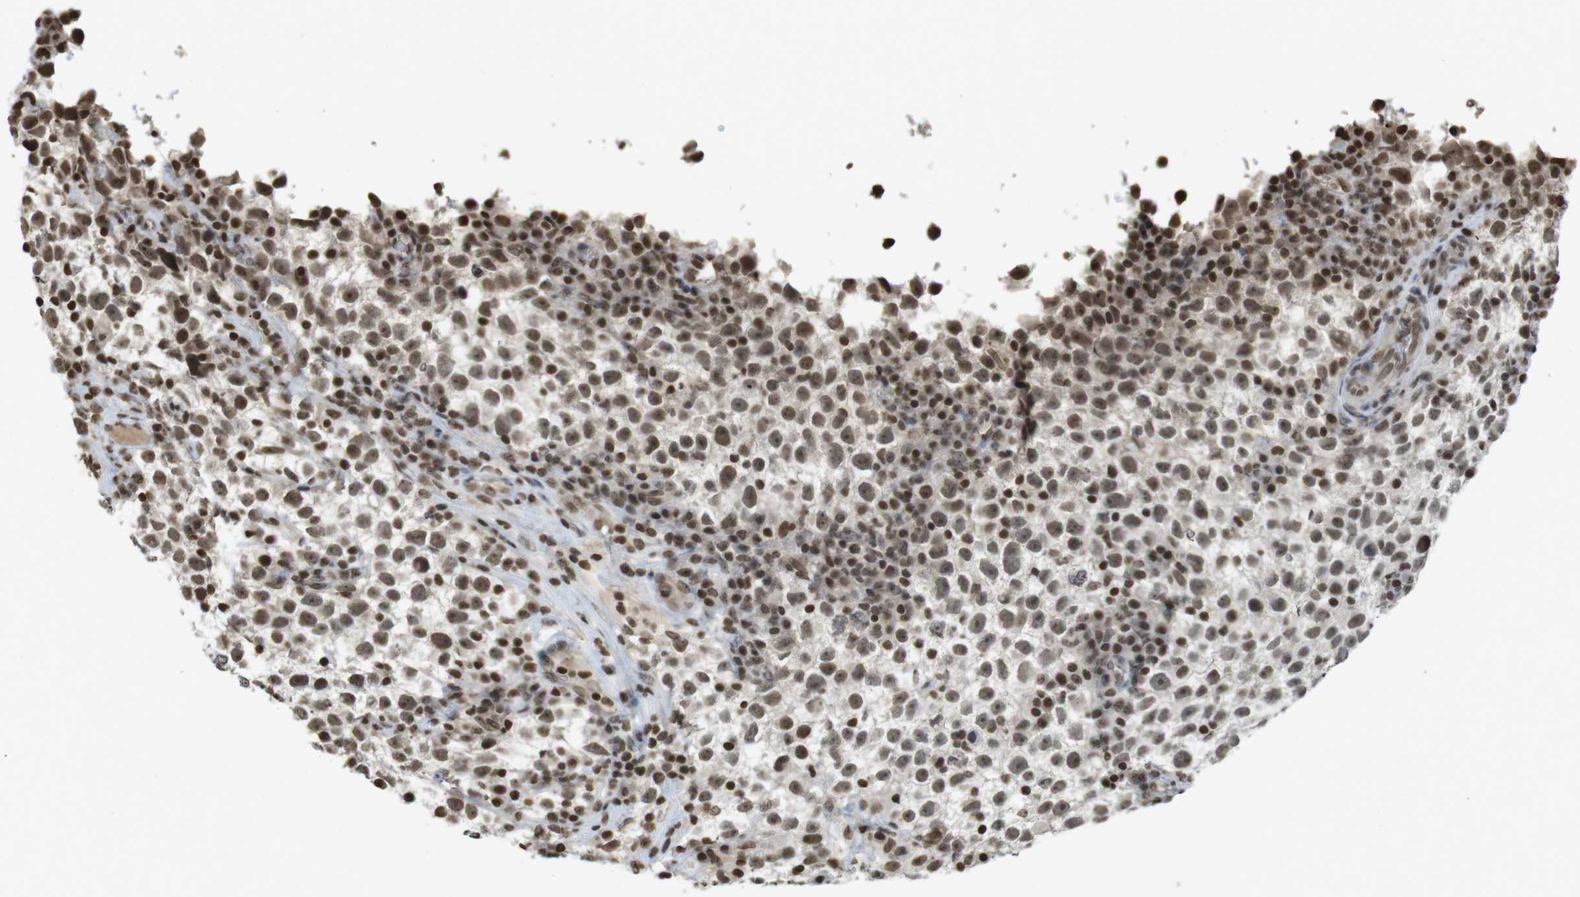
{"staining": {"intensity": "moderate", "quantity": ">75%", "location": "nuclear"}, "tissue": "testis cancer", "cell_type": "Tumor cells", "image_type": "cancer", "snomed": [{"axis": "morphology", "description": "Seminoma, NOS"}, {"axis": "topography", "description": "Testis"}], "caption": "A photomicrograph of seminoma (testis) stained for a protein shows moderate nuclear brown staining in tumor cells. (brown staining indicates protein expression, while blue staining denotes nuclei).", "gene": "FOXA3", "patient": {"sex": "male", "age": 22}}